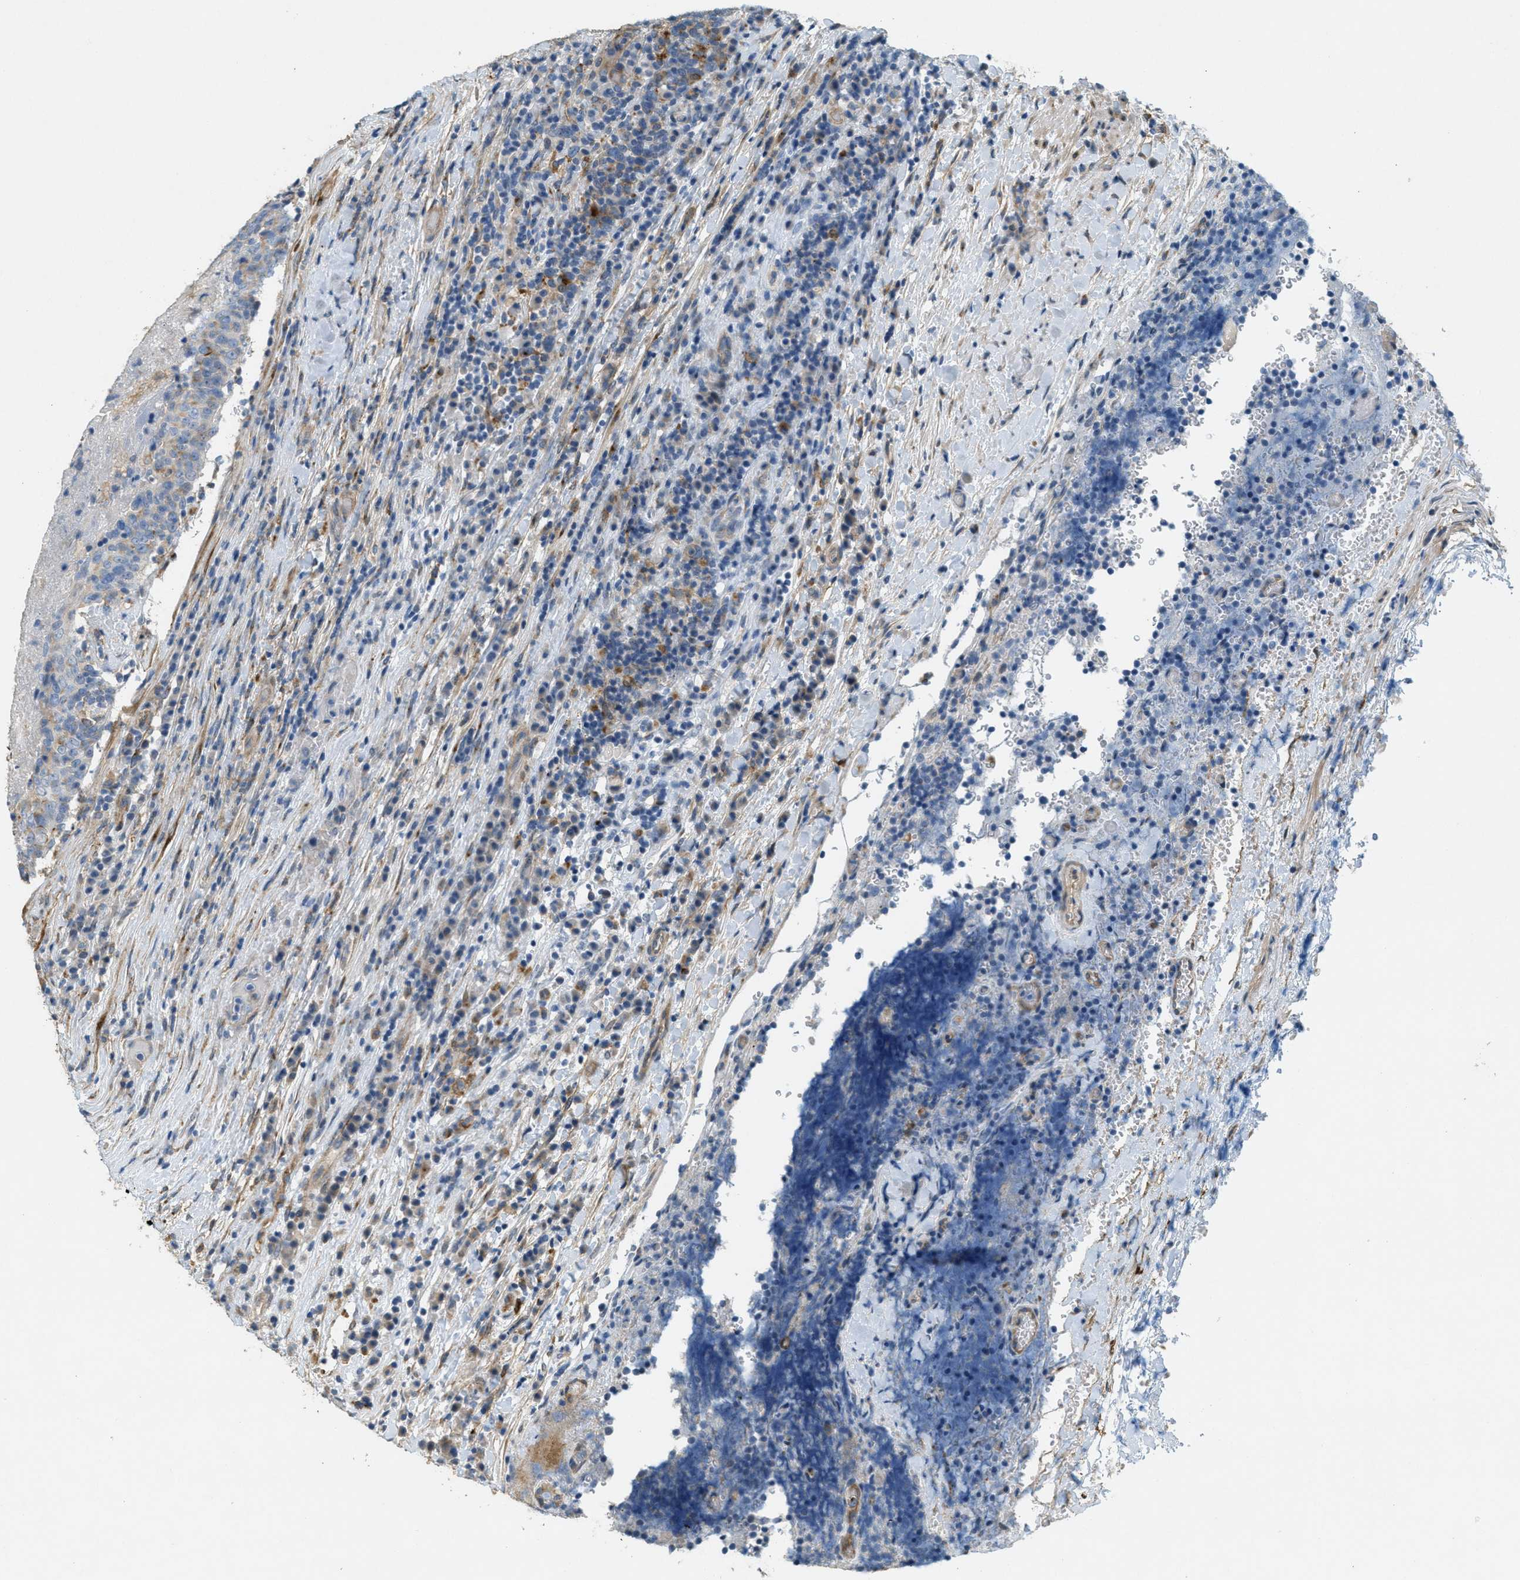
{"staining": {"intensity": "weak", "quantity": "<25%", "location": "cytoplasmic/membranous"}, "tissue": "head and neck cancer", "cell_type": "Tumor cells", "image_type": "cancer", "snomed": [{"axis": "morphology", "description": "Squamous cell carcinoma, NOS"}, {"axis": "morphology", "description": "Squamous cell carcinoma, metastatic, NOS"}, {"axis": "topography", "description": "Lymph node"}, {"axis": "topography", "description": "Head-Neck"}], "caption": "A high-resolution histopathology image shows IHC staining of metastatic squamous cell carcinoma (head and neck), which demonstrates no significant staining in tumor cells.", "gene": "ADCY5", "patient": {"sex": "male", "age": 62}}